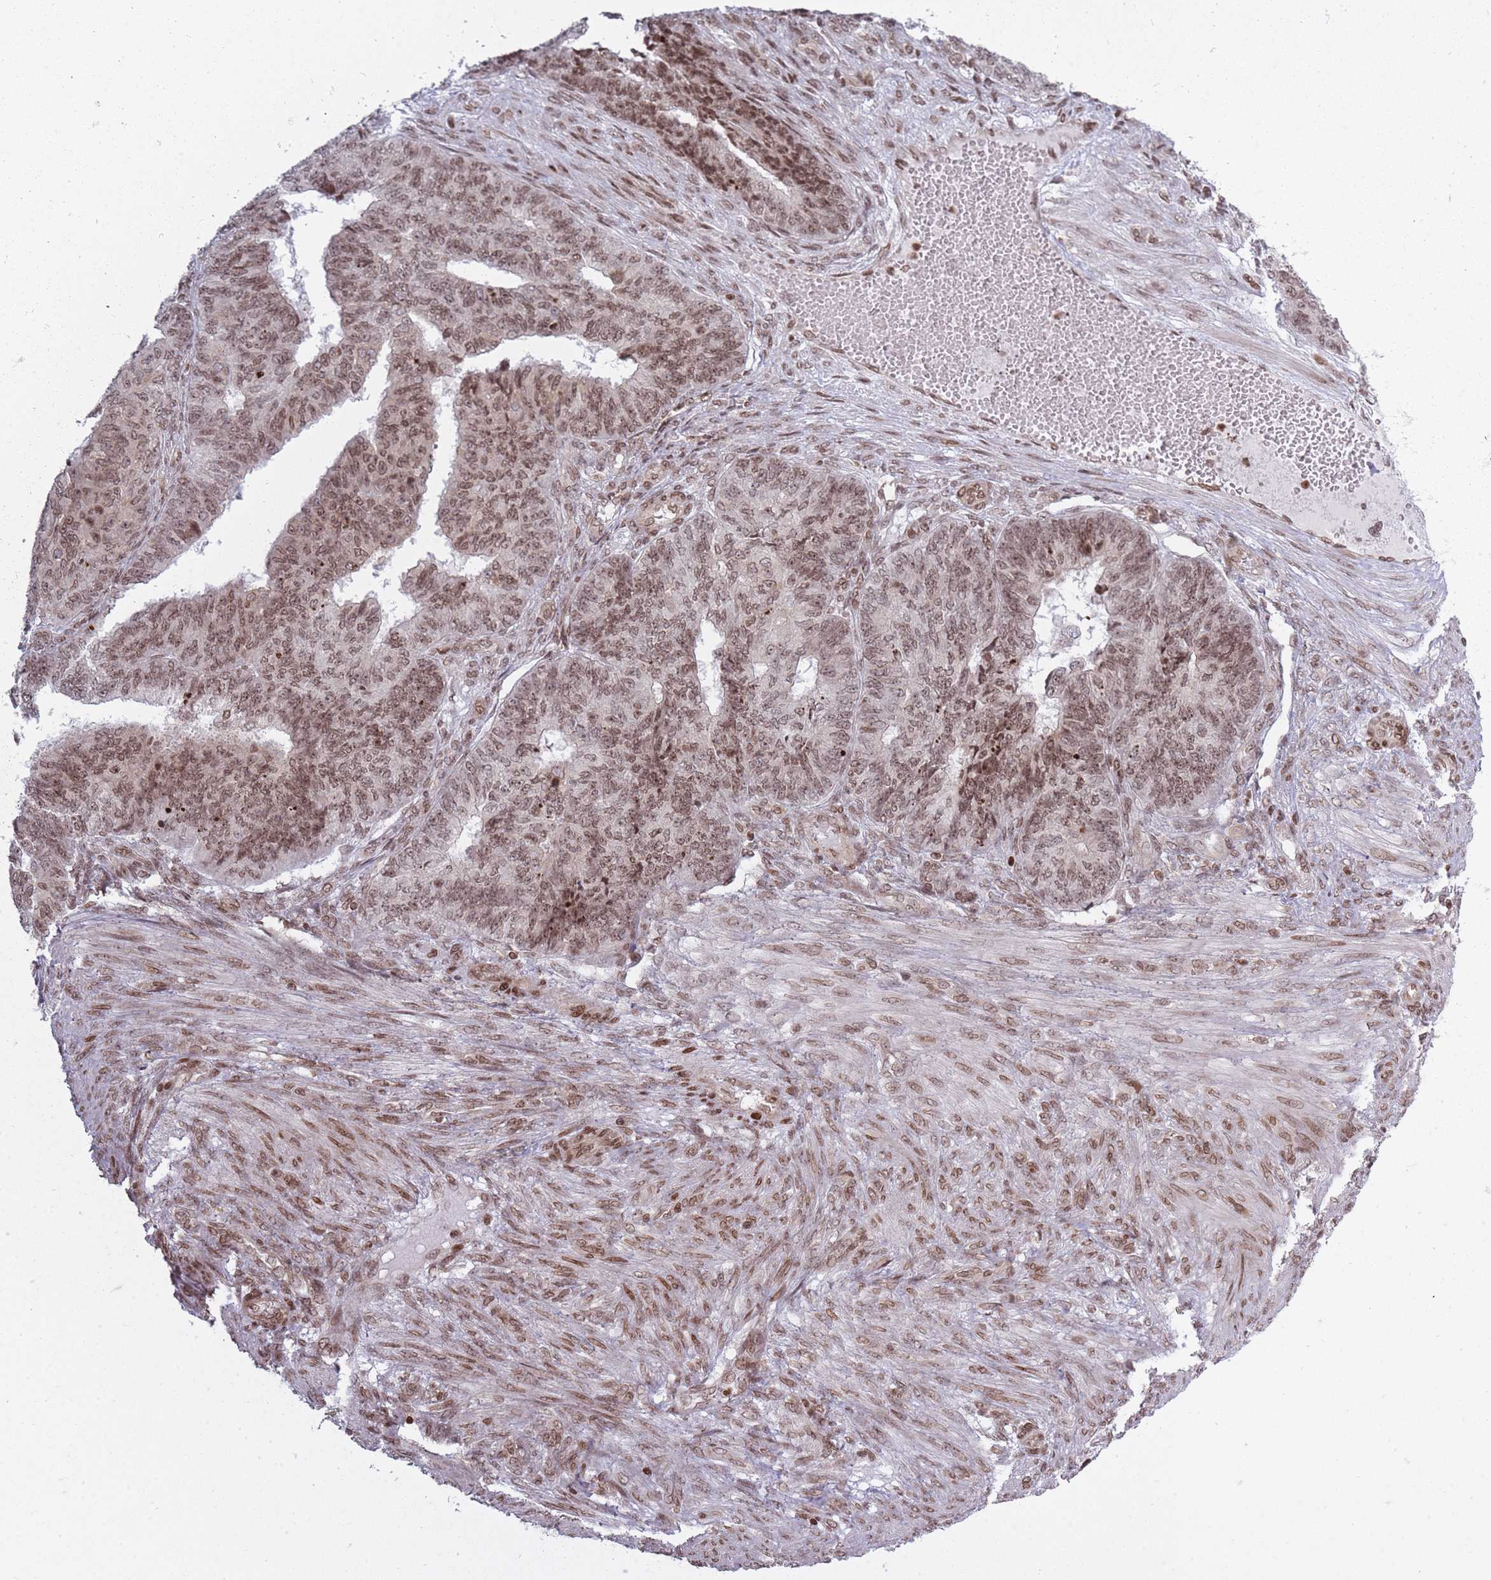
{"staining": {"intensity": "moderate", "quantity": ">75%", "location": "nuclear"}, "tissue": "endometrial cancer", "cell_type": "Tumor cells", "image_type": "cancer", "snomed": [{"axis": "morphology", "description": "Adenocarcinoma, NOS"}, {"axis": "topography", "description": "Endometrium"}], "caption": "About >75% of tumor cells in endometrial cancer display moderate nuclear protein staining as visualized by brown immunohistochemical staining.", "gene": "TMC6", "patient": {"sex": "female", "age": 32}}